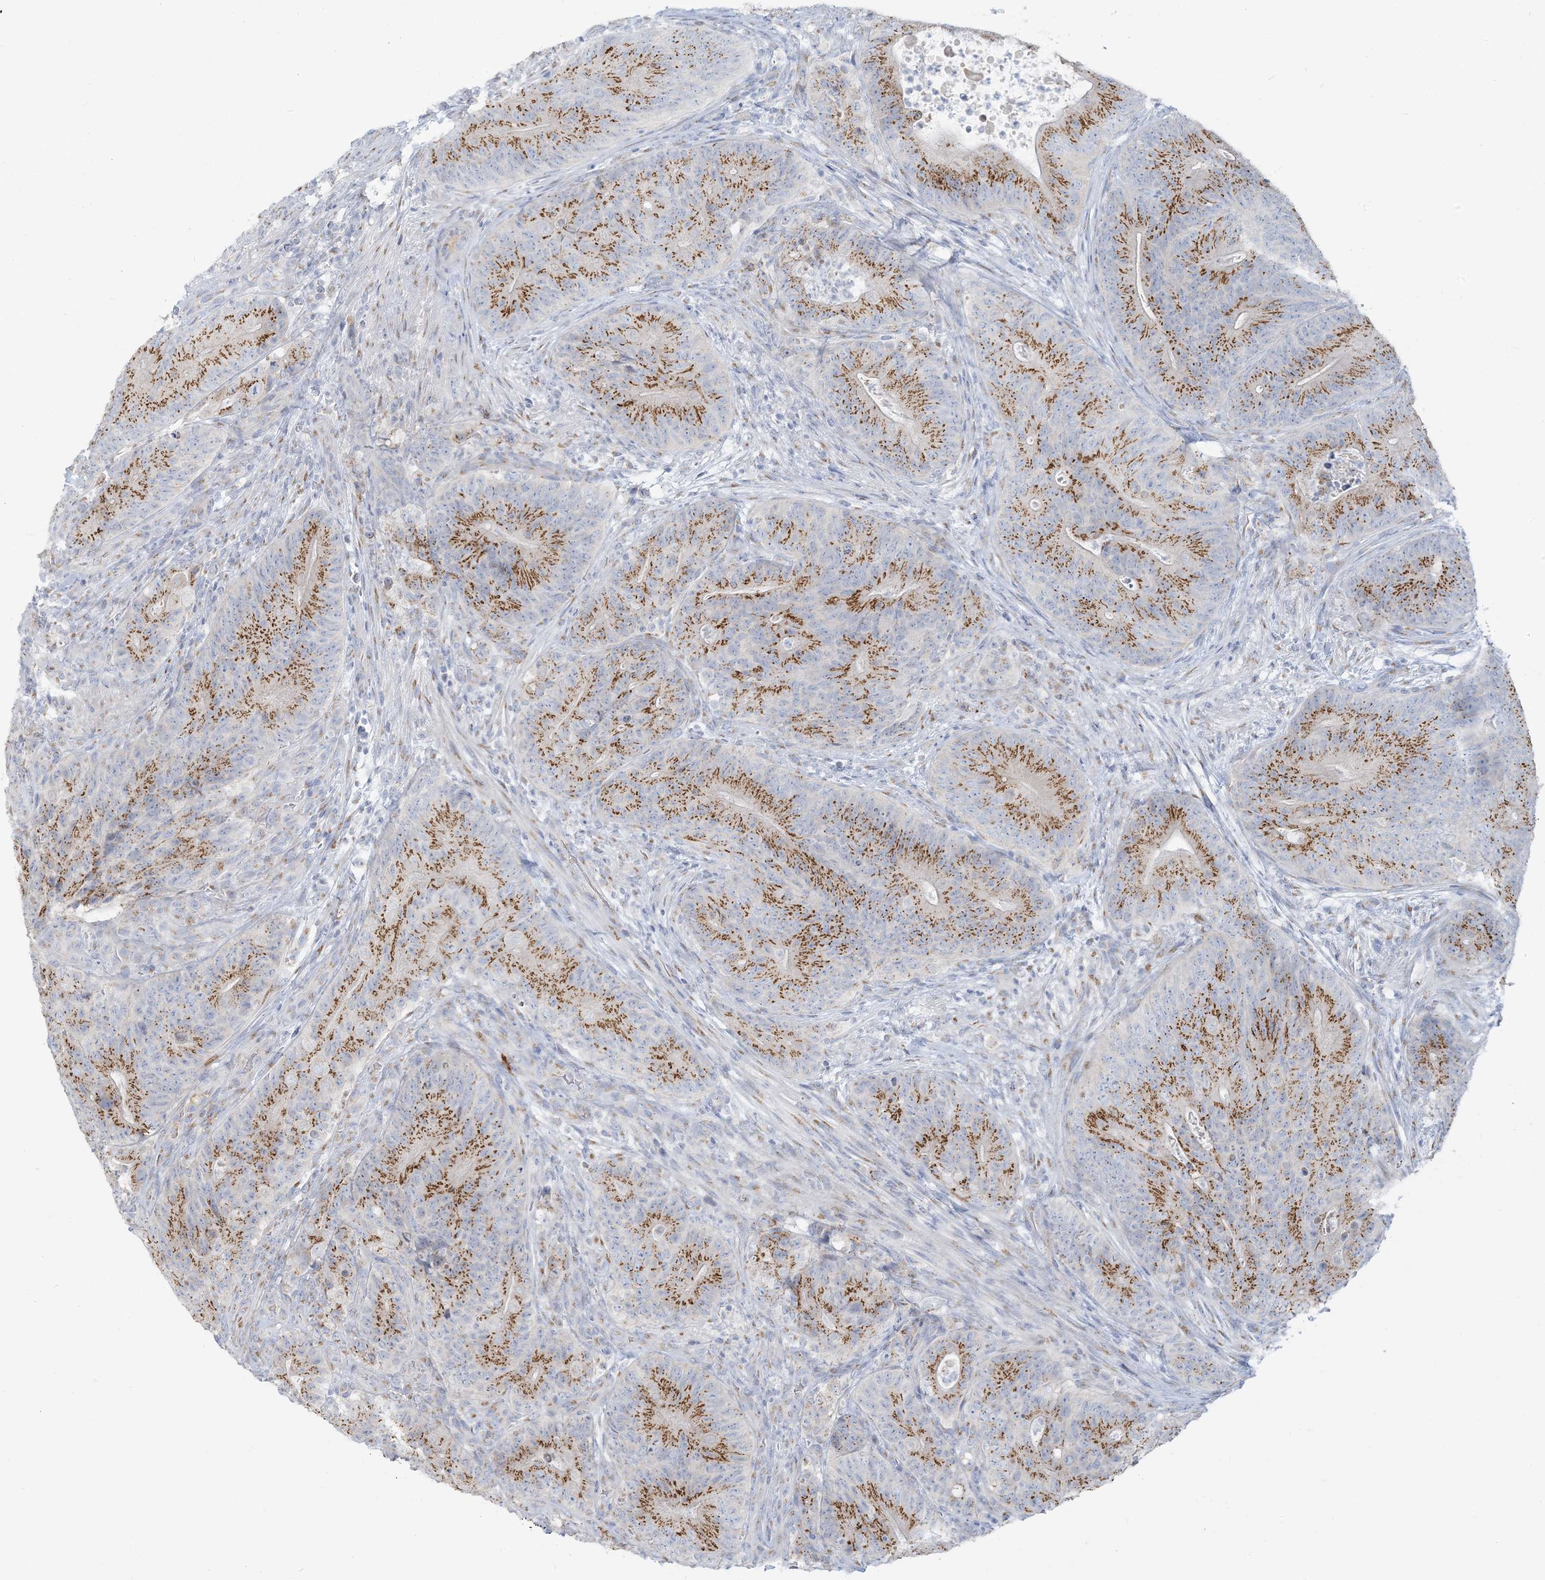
{"staining": {"intensity": "moderate", "quantity": ">75%", "location": "cytoplasmic/membranous"}, "tissue": "colorectal cancer", "cell_type": "Tumor cells", "image_type": "cancer", "snomed": [{"axis": "morphology", "description": "Normal tissue, NOS"}, {"axis": "topography", "description": "Colon"}], "caption": "Brown immunohistochemical staining in colorectal cancer reveals moderate cytoplasmic/membranous staining in about >75% of tumor cells.", "gene": "SCML1", "patient": {"sex": "female", "age": 82}}